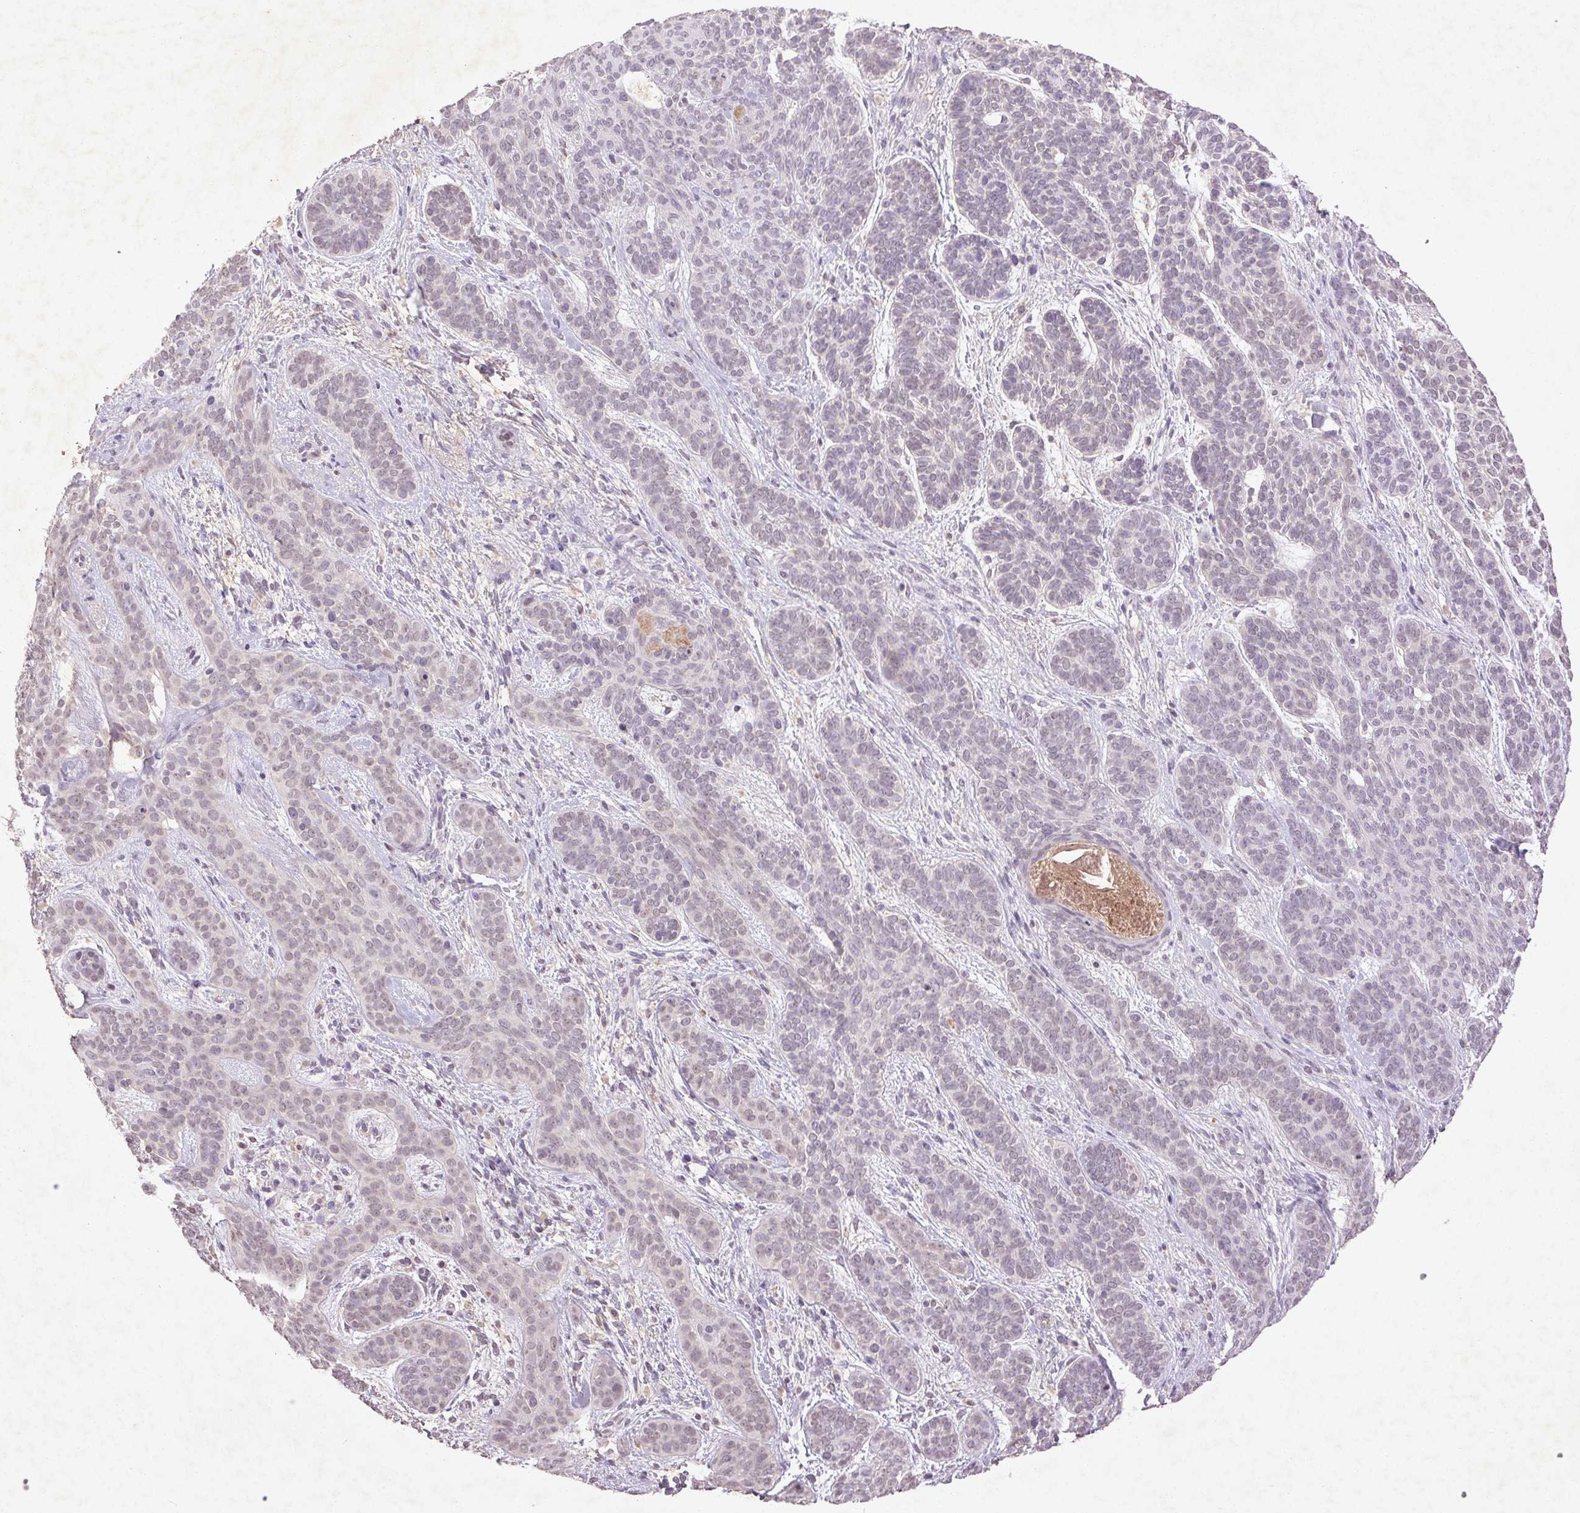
{"staining": {"intensity": "negative", "quantity": "none", "location": "none"}, "tissue": "skin cancer", "cell_type": "Tumor cells", "image_type": "cancer", "snomed": [{"axis": "morphology", "description": "Basal cell carcinoma"}, {"axis": "topography", "description": "Skin"}], "caption": "Tumor cells are negative for protein expression in human skin basal cell carcinoma. (DAB IHC with hematoxylin counter stain).", "gene": "FAM168B", "patient": {"sex": "female", "age": 82}}